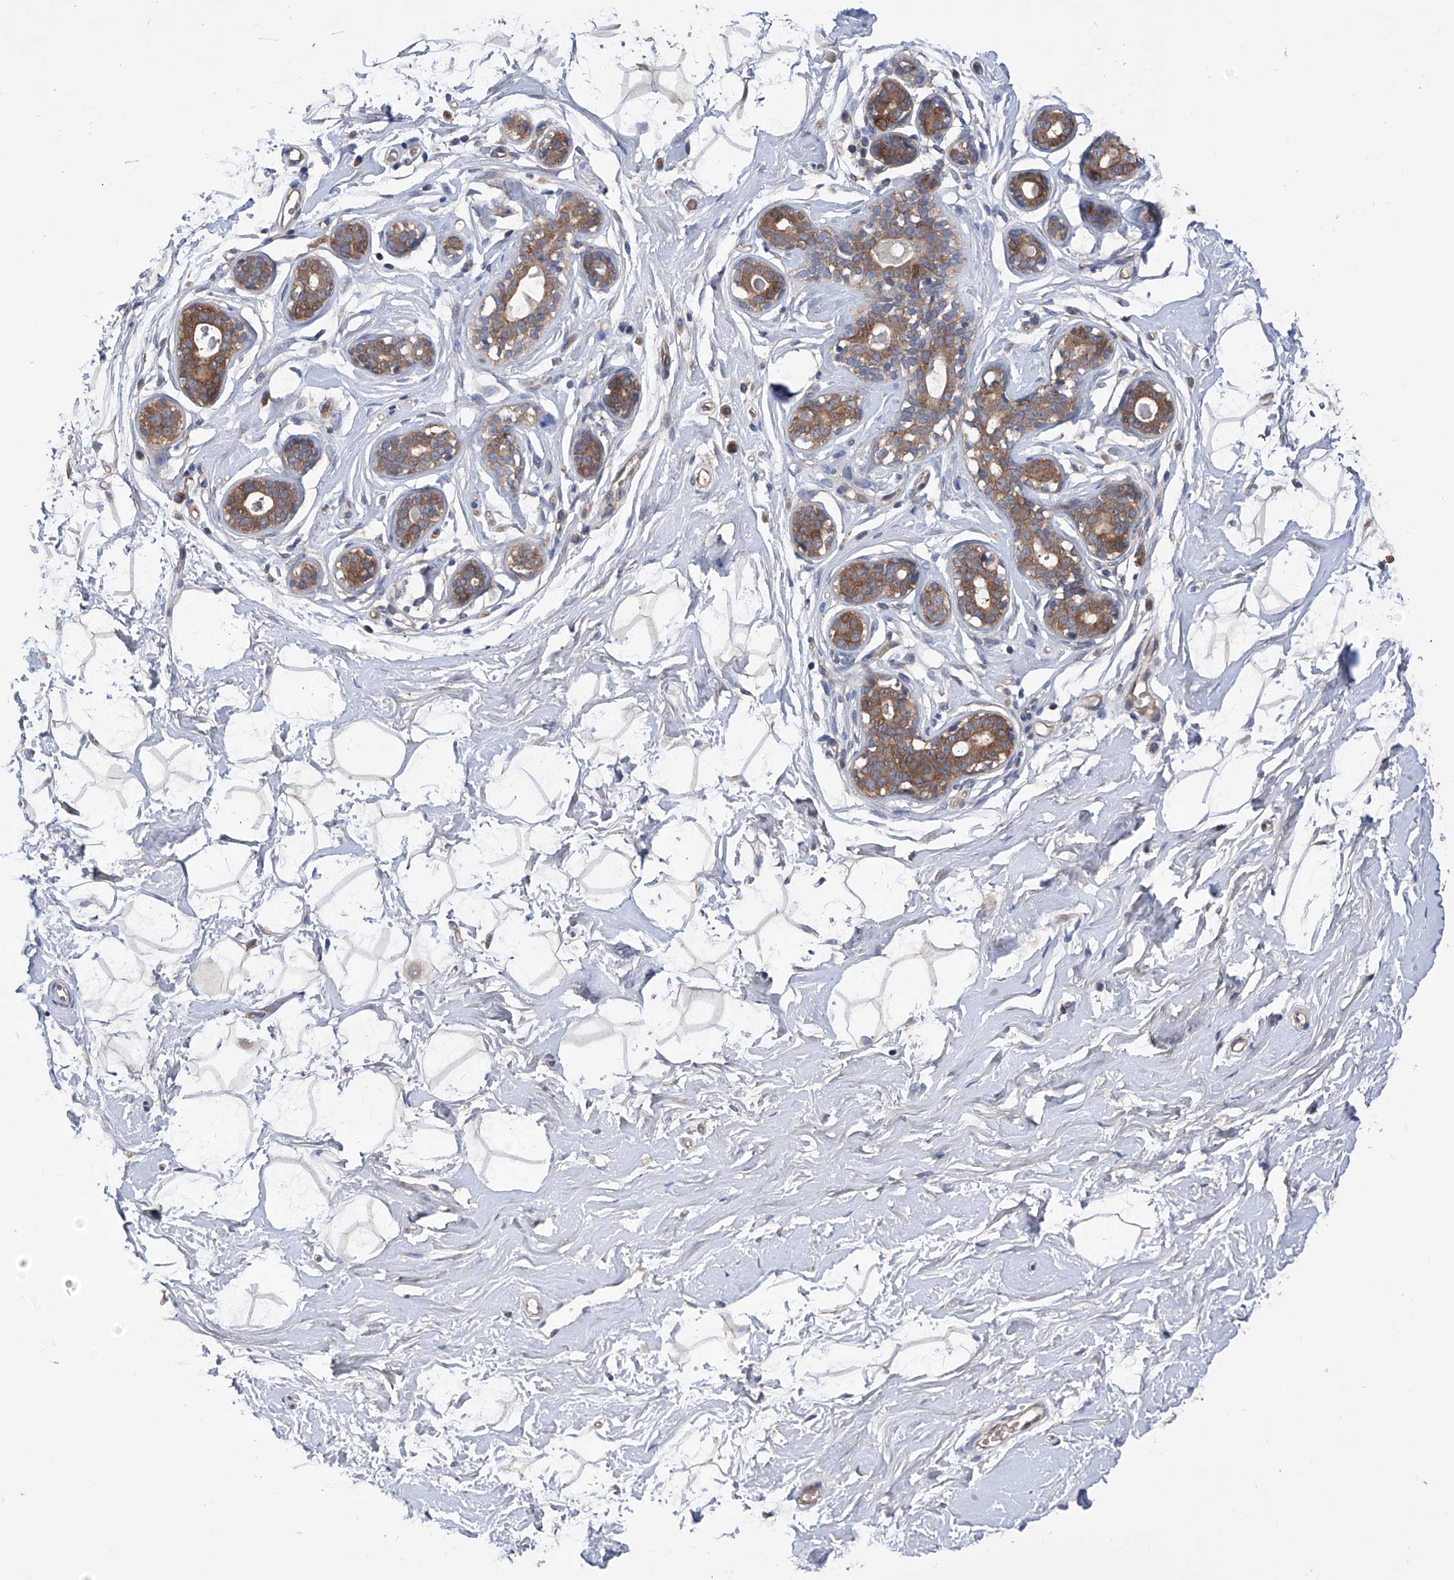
{"staining": {"intensity": "moderate", "quantity": "<25%", "location": "cytoplasmic/membranous"}, "tissue": "breast", "cell_type": "Adipocytes", "image_type": "normal", "snomed": [{"axis": "morphology", "description": "Normal tissue, NOS"}, {"axis": "morphology", "description": "Adenoma, NOS"}, {"axis": "topography", "description": "Breast"}], "caption": "Breast stained for a protein (brown) reveals moderate cytoplasmic/membranous positive positivity in approximately <25% of adipocytes.", "gene": "NUDT17", "patient": {"sex": "female", "age": 23}}